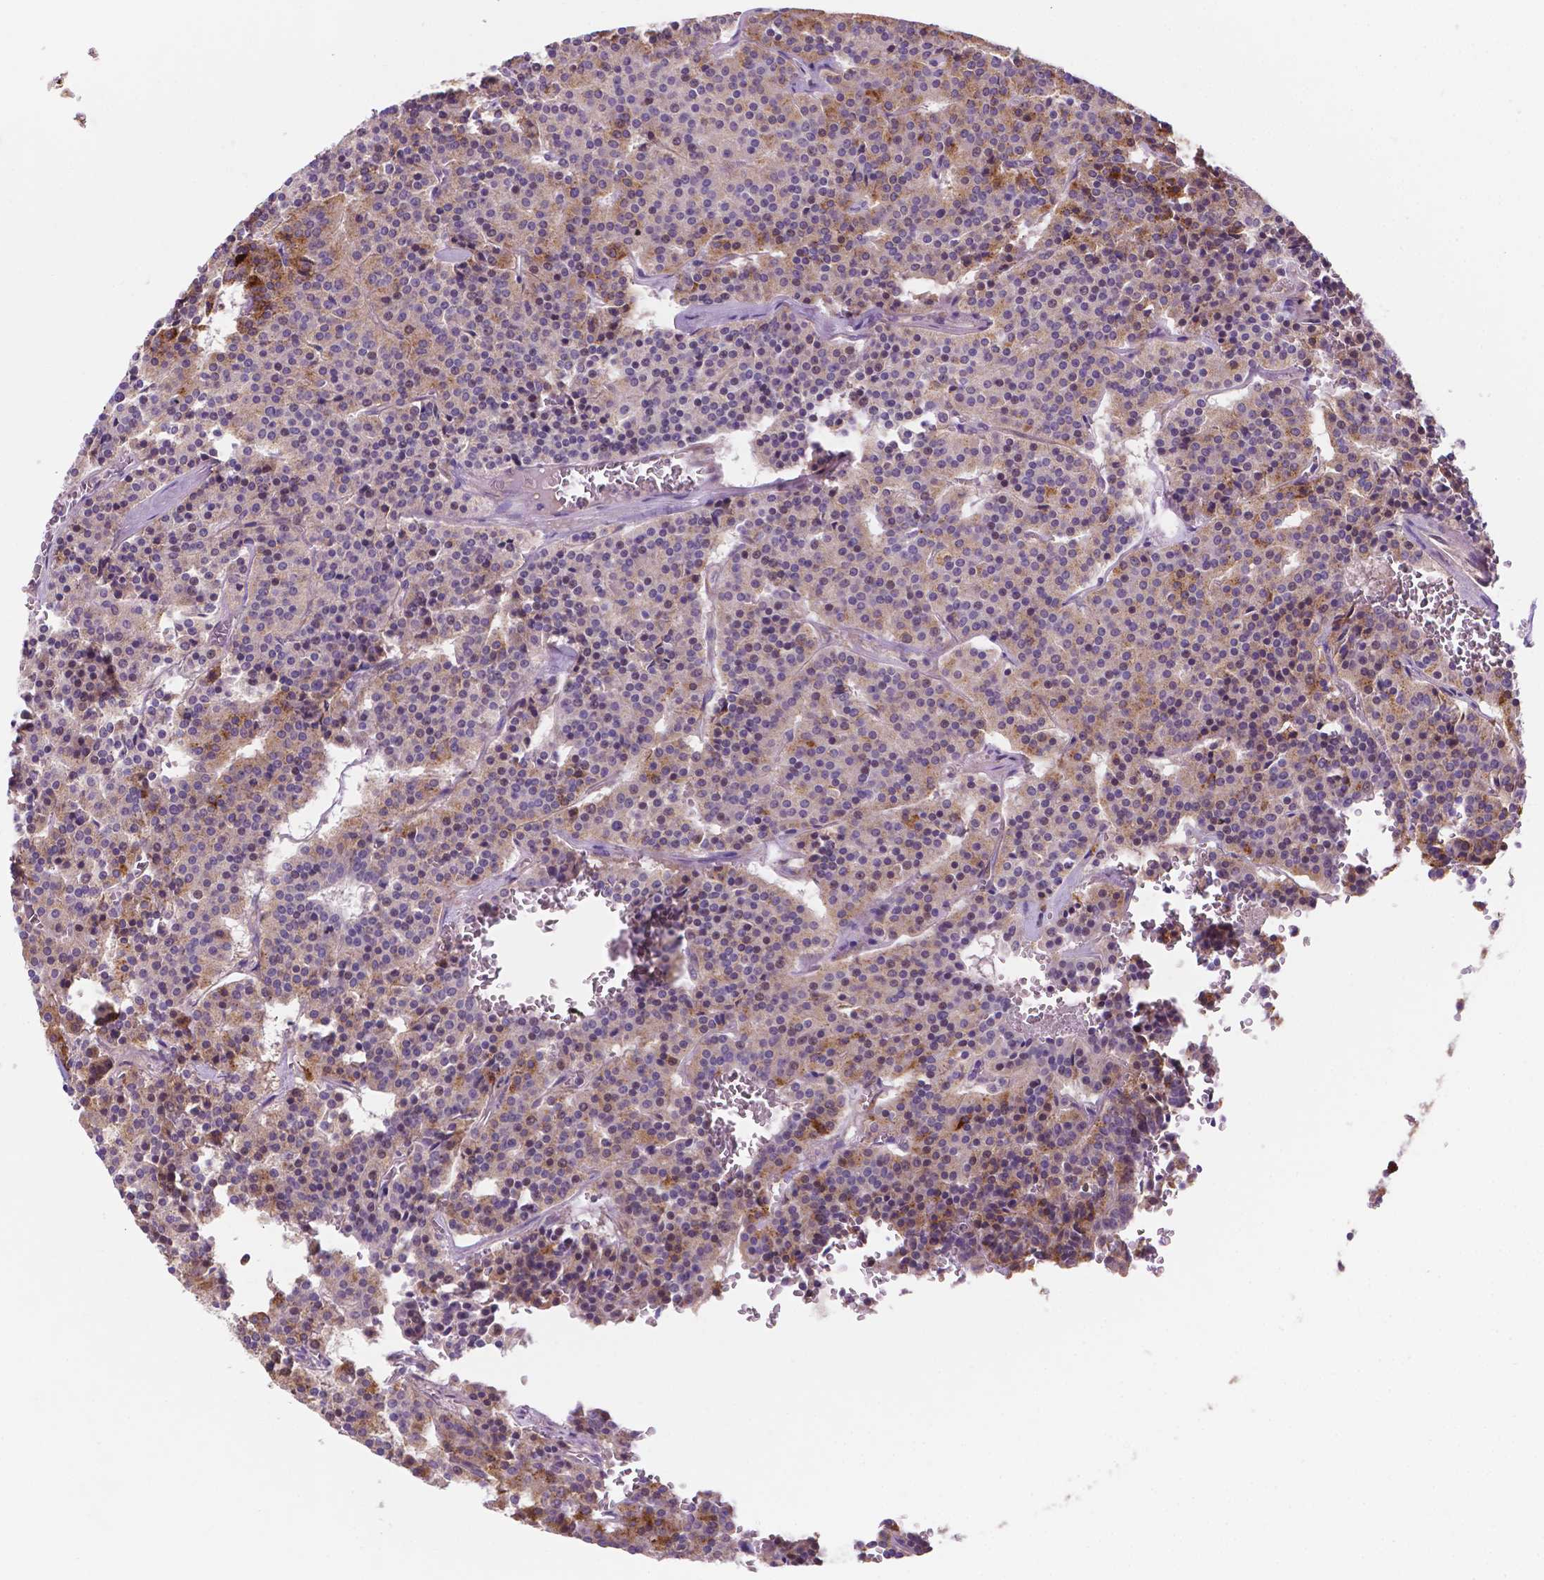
{"staining": {"intensity": "weak", "quantity": ">75%", "location": "cytoplasmic/membranous"}, "tissue": "carcinoid", "cell_type": "Tumor cells", "image_type": "cancer", "snomed": [{"axis": "morphology", "description": "Carcinoid, malignant, NOS"}, {"axis": "topography", "description": "Lung"}], "caption": "Immunohistochemical staining of human carcinoid displays low levels of weak cytoplasmic/membranous staining in about >75% of tumor cells.", "gene": "TM4SF20", "patient": {"sex": "male", "age": 70}}